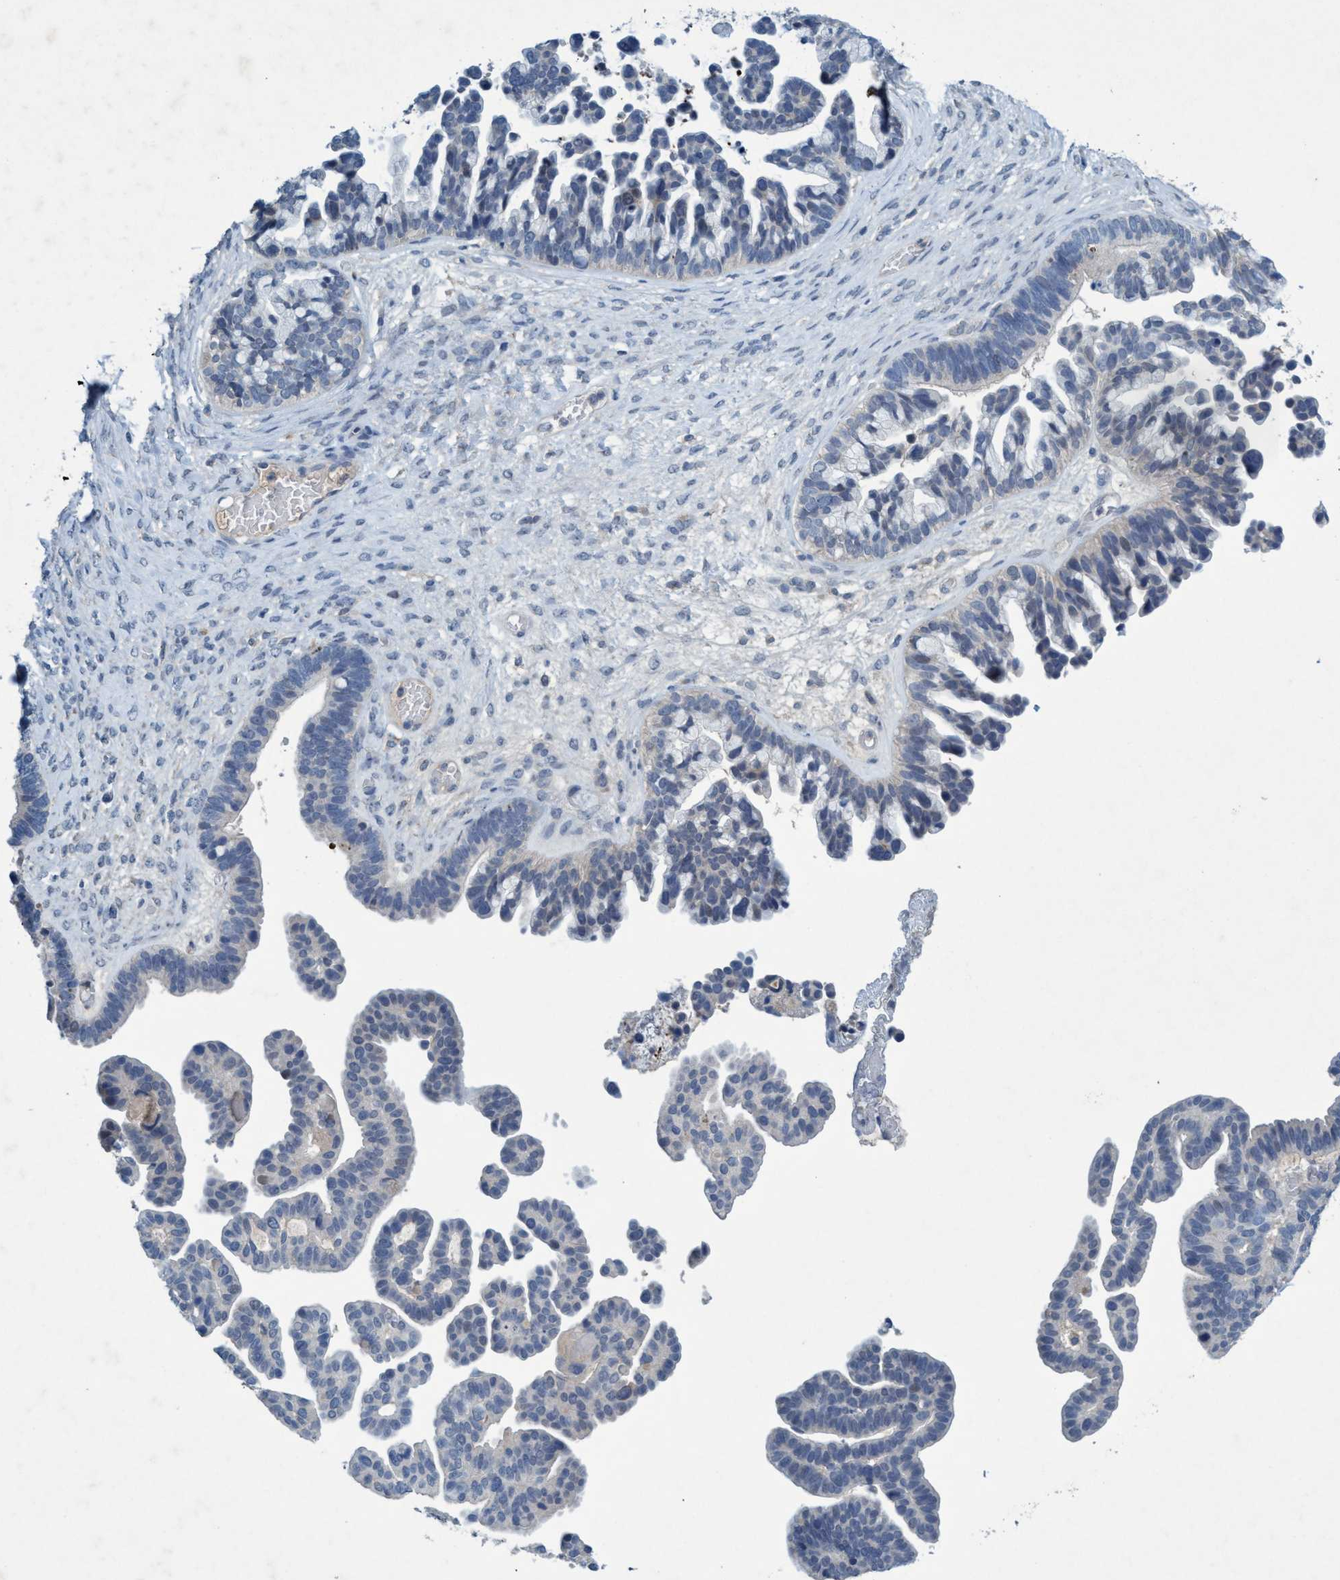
{"staining": {"intensity": "negative", "quantity": "none", "location": "none"}, "tissue": "ovarian cancer", "cell_type": "Tumor cells", "image_type": "cancer", "snomed": [{"axis": "morphology", "description": "Cystadenocarcinoma, serous, NOS"}, {"axis": "topography", "description": "Ovary"}], "caption": "A photomicrograph of human ovarian cancer is negative for staining in tumor cells.", "gene": "RNF208", "patient": {"sex": "female", "age": 56}}